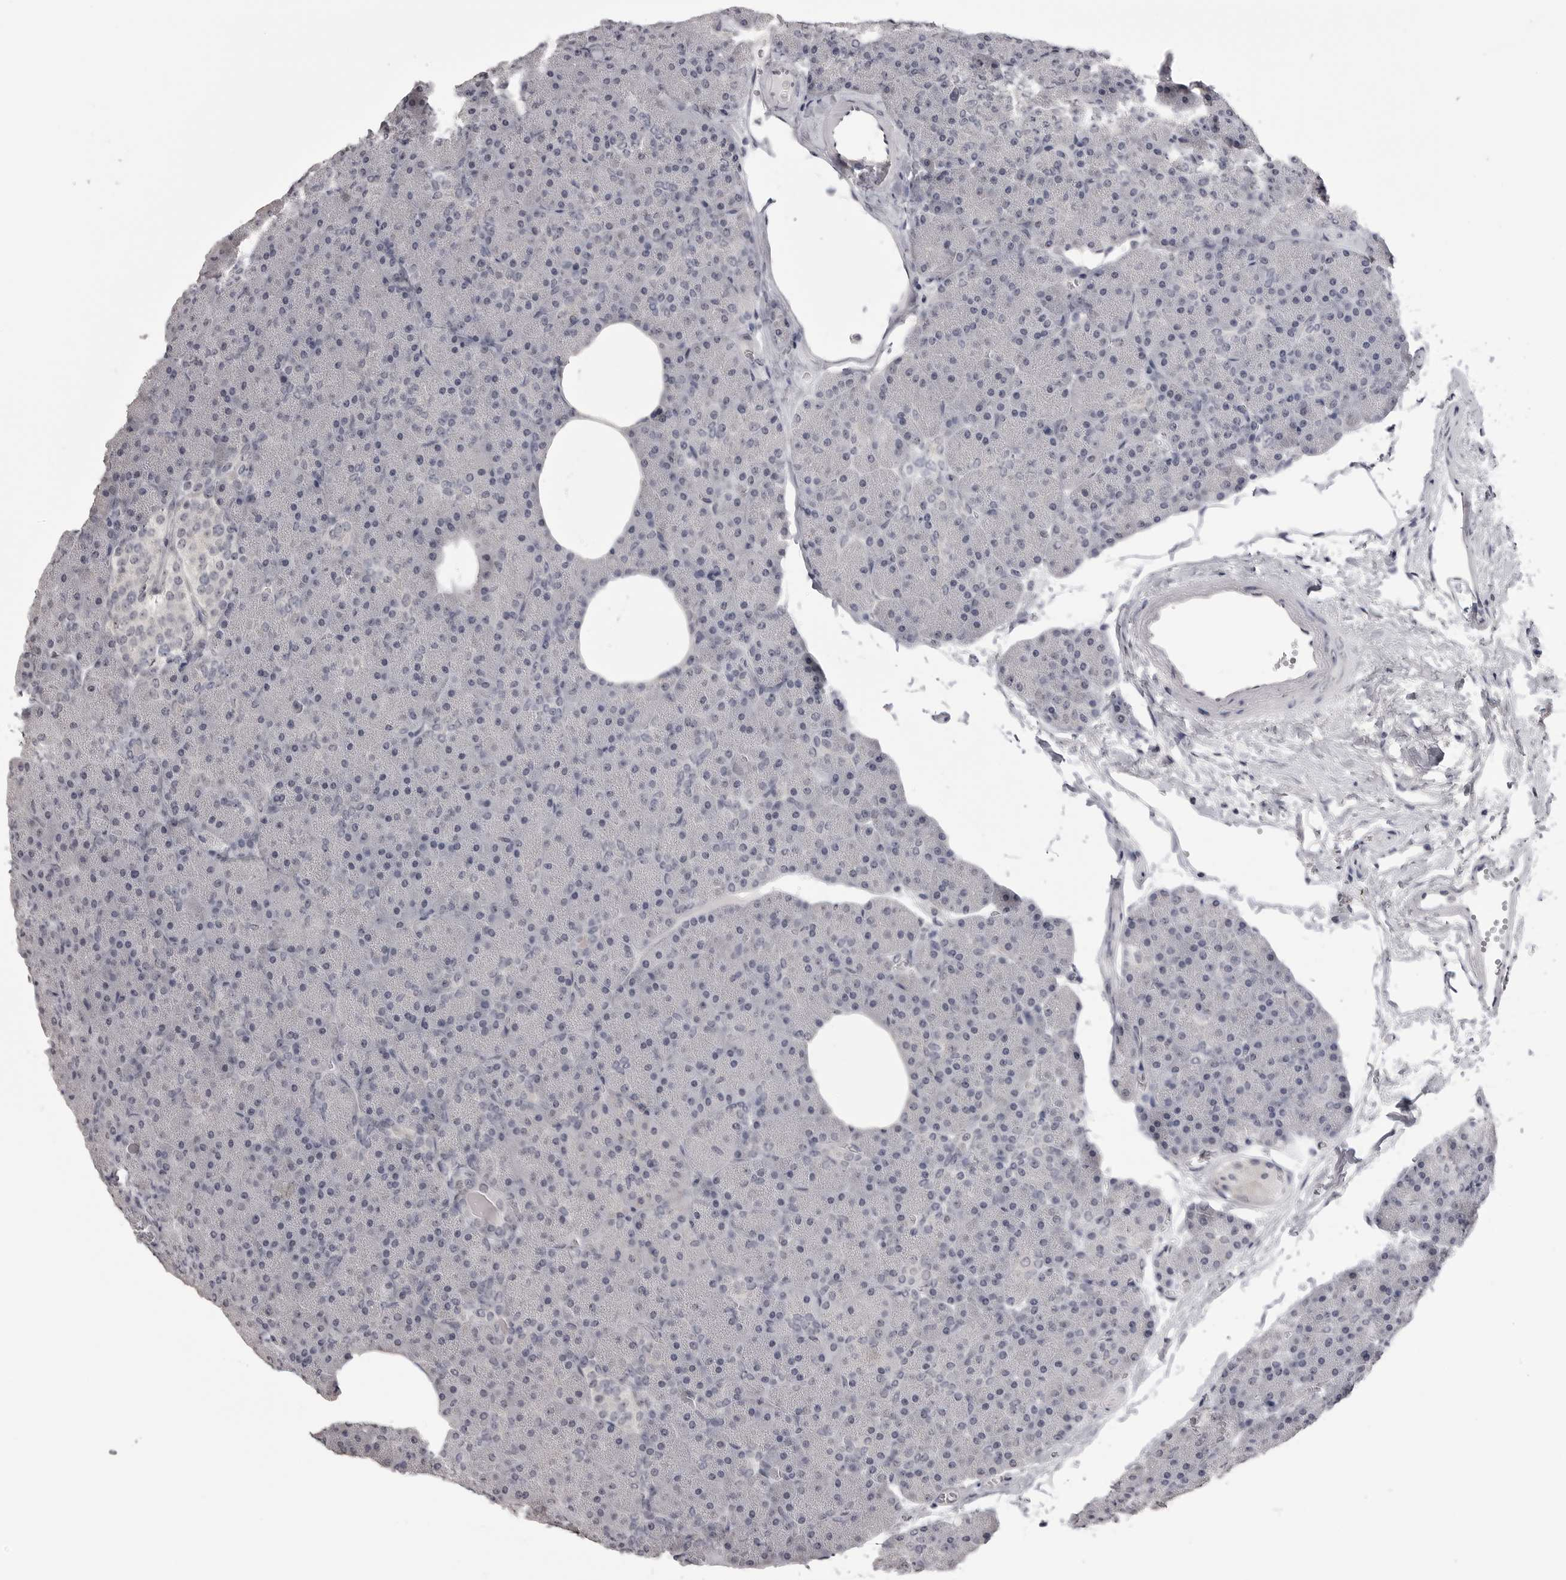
{"staining": {"intensity": "negative", "quantity": "none", "location": "none"}, "tissue": "pancreas", "cell_type": "Exocrine glandular cells", "image_type": "normal", "snomed": [{"axis": "morphology", "description": "Normal tissue, NOS"}, {"axis": "topography", "description": "Pancreas"}], "caption": "This is an IHC image of normal pancreas. There is no expression in exocrine glandular cells.", "gene": "GPN2", "patient": {"sex": "female", "age": 35}}